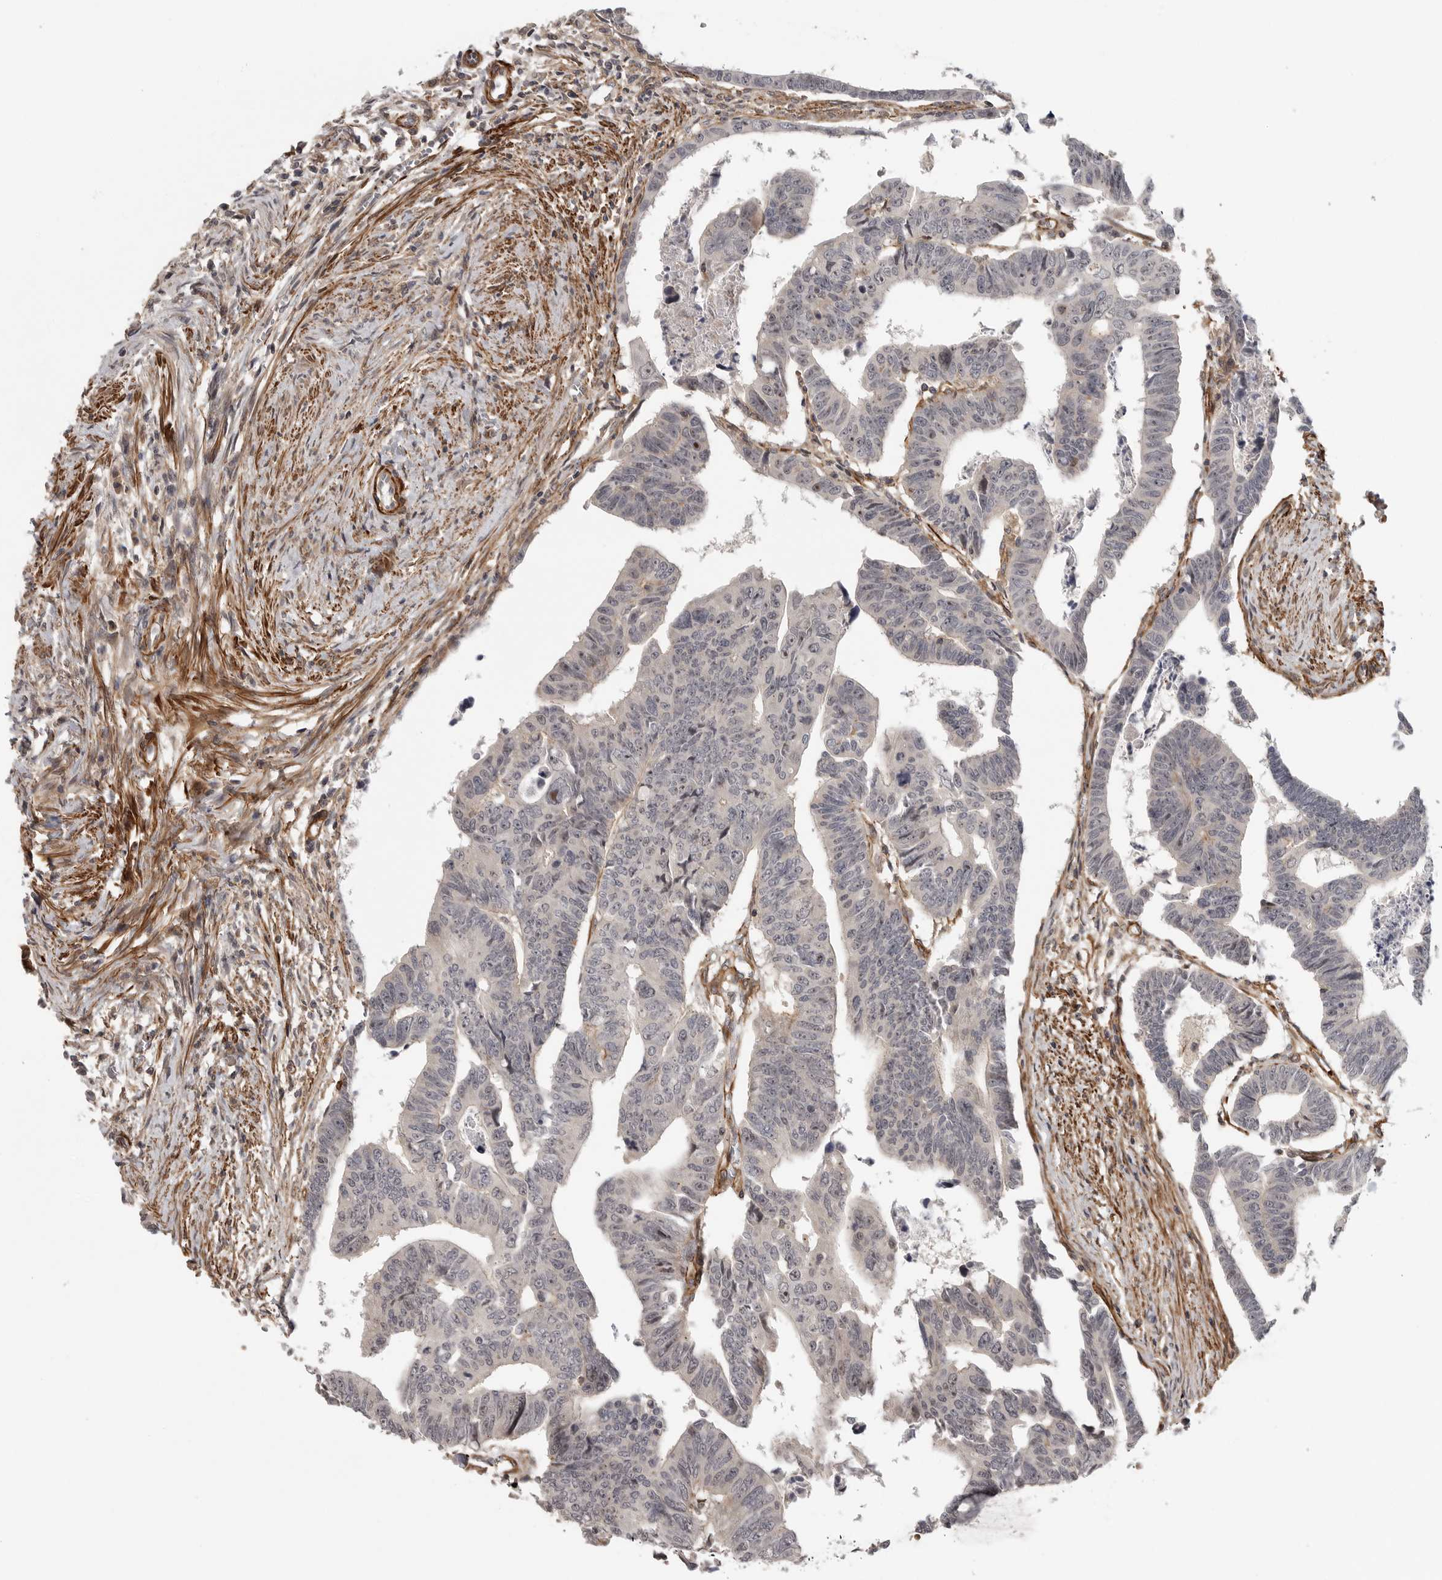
{"staining": {"intensity": "weak", "quantity": "<25%", "location": "nuclear"}, "tissue": "colorectal cancer", "cell_type": "Tumor cells", "image_type": "cancer", "snomed": [{"axis": "morphology", "description": "Adenocarcinoma, NOS"}, {"axis": "topography", "description": "Rectum"}], "caption": "Immunohistochemistry of human adenocarcinoma (colorectal) reveals no expression in tumor cells. (DAB IHC, high magnification).", "gene": "TUT4", "patient": {"sex": "female", "age": 65}}